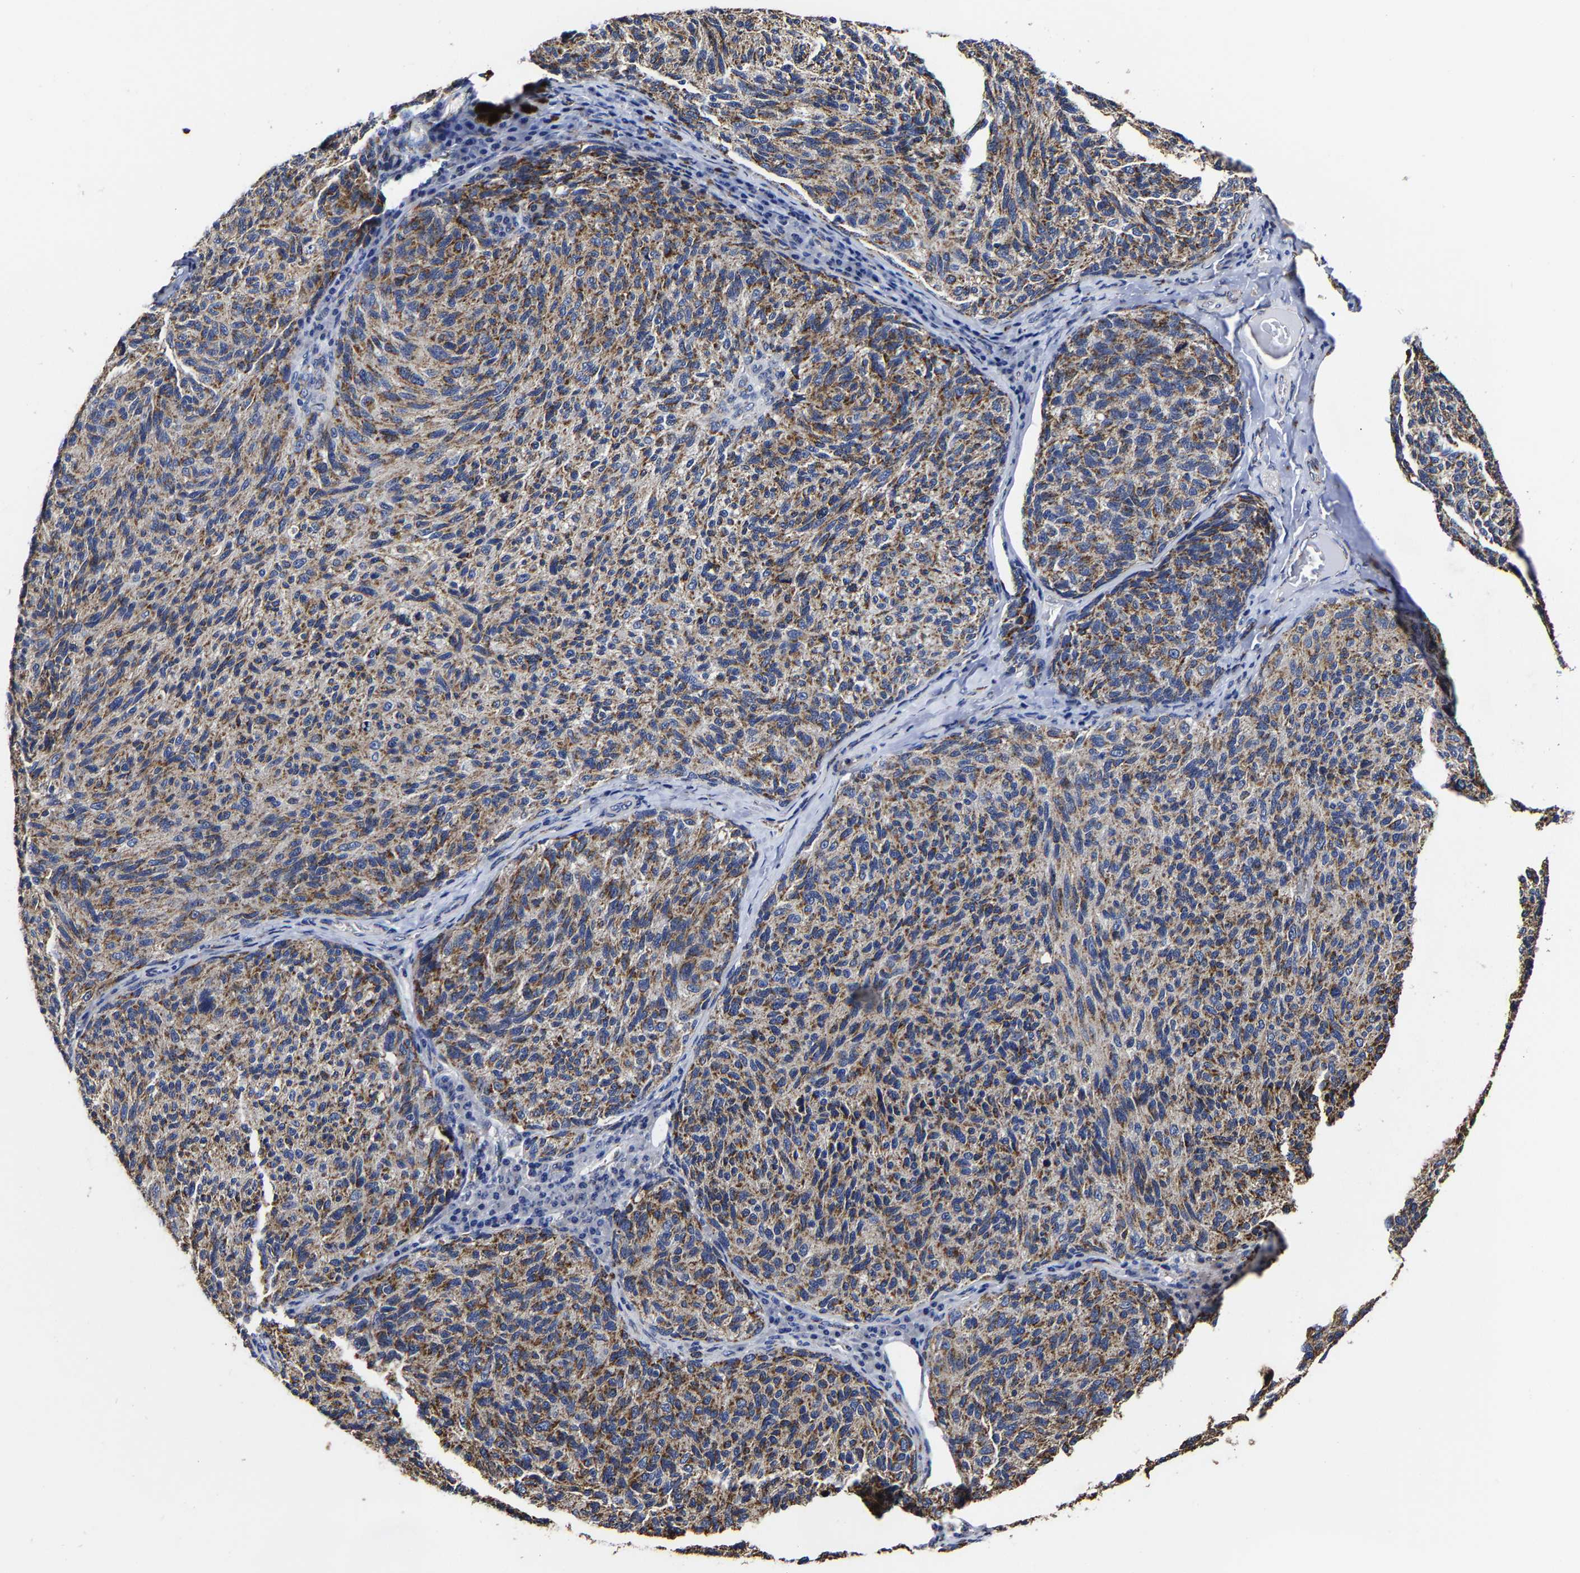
{"staining": {"intensity": "moderate", "quantity": ">75%", "location": "cytoplasmic/membranous"}, "tissue": "melanoma", "cell_type": "Tumor cells", "image_type": "cancer", "snomed": [{"axis": "morphology", "description": "Malignant melanoma, NOS"}, {"axis": "topography", "description": "Skin"}], "caption": "Malignant melanoma stained with DAB immunohistochemistry (IHC) shows medium levels of moderate cytoplasmic/membranous positivity in approximately >75% of tumor cells. (Stains: DAB in brown, nuclei in blue, Microscopy: brightfield microscopy at high magnification).", "gene": "AASS", "patient": {"sex": "female", "age": 73}}